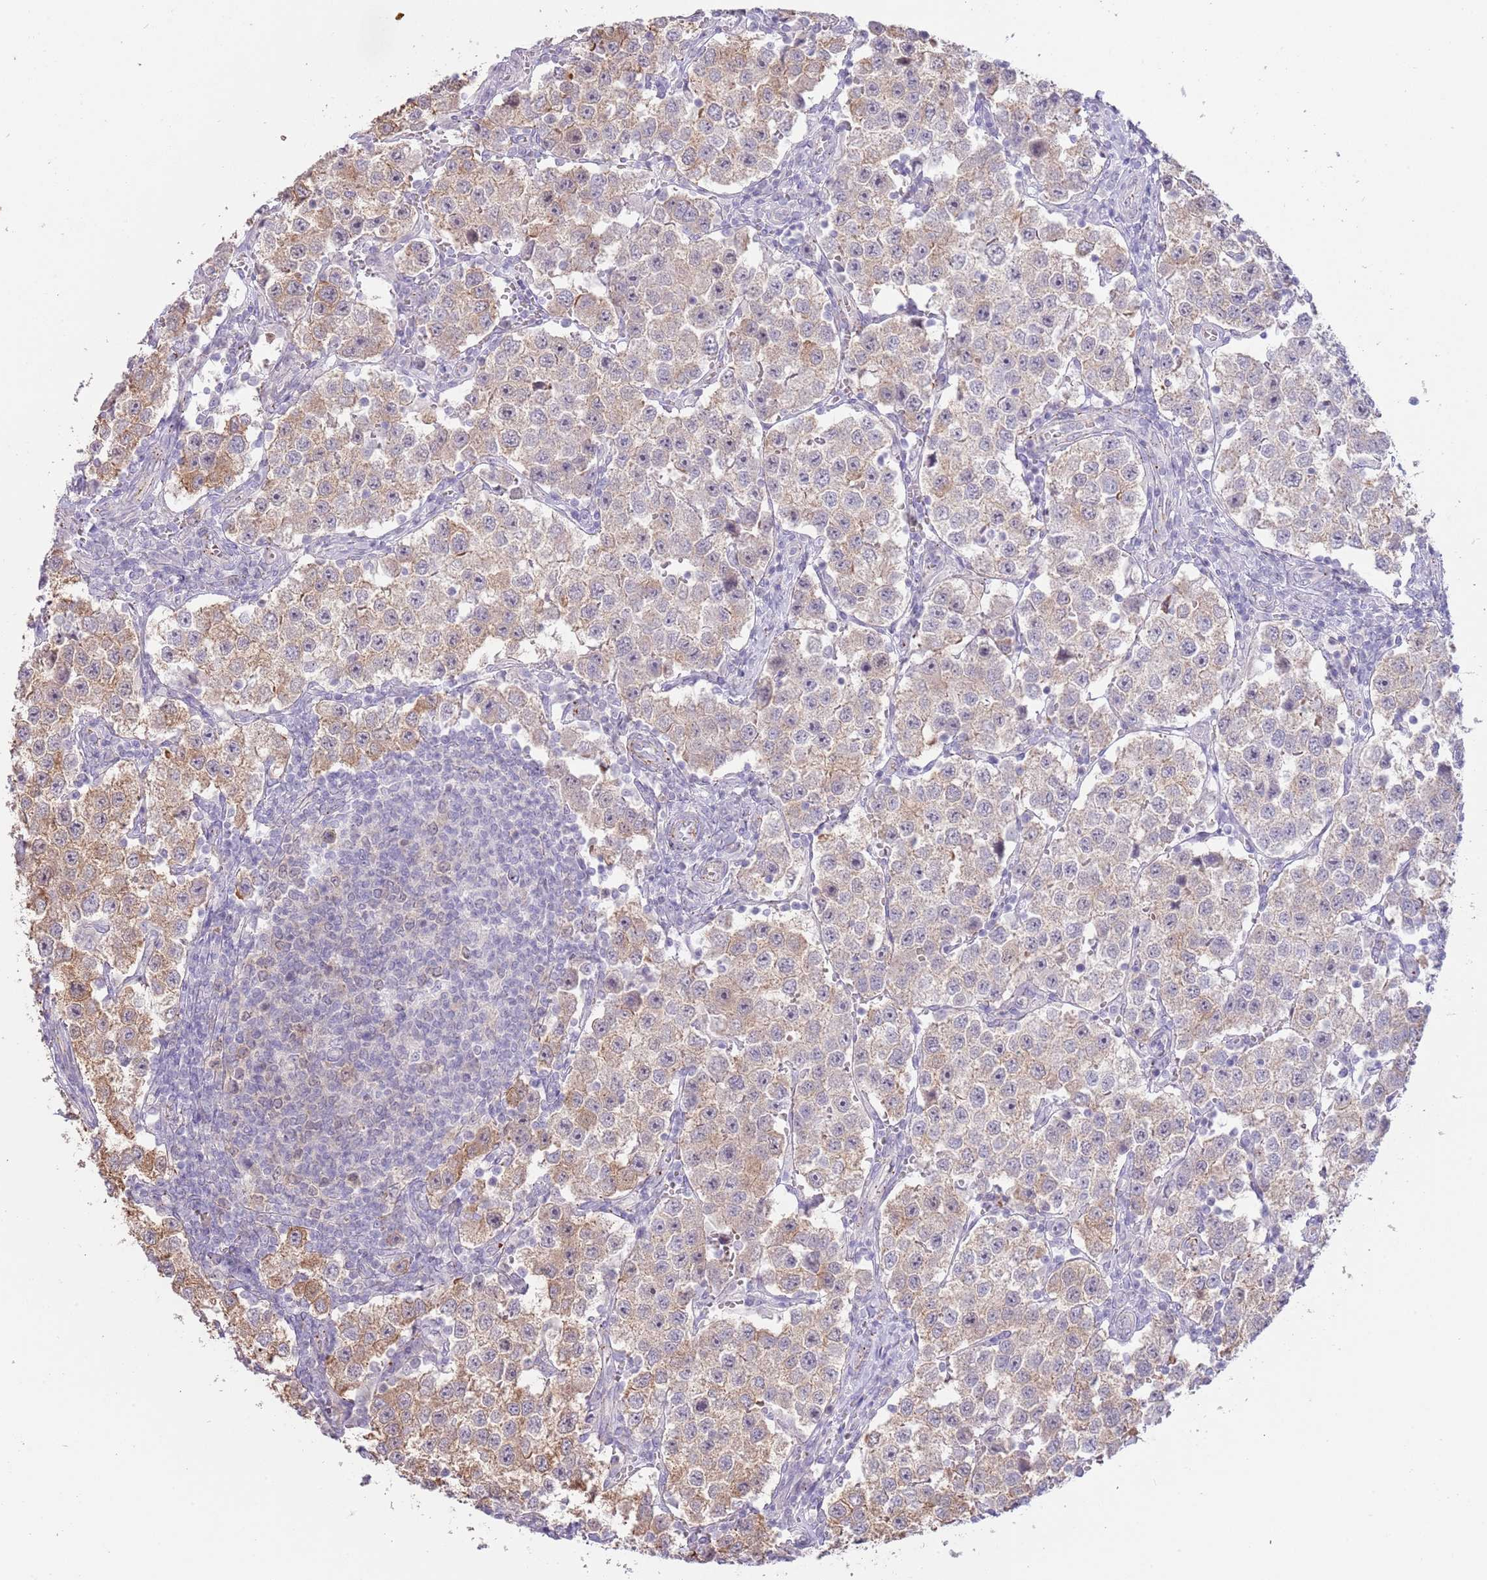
{"staining": {"intensity": "moderate", "quantity": "<25%", "location": "cytoplasmic/membranous"}, "tissue": "testis cancer", "cell_type": "Tumor cells", "image_type": "cancer", "snomed": [{"axis": "morphology", "description": "Seminoma, NOS"}, {"axis": "topography", "description": "Testis"}], "caption": "The micrograph demonstrates staining of testis cancer, revealing moderate cytoplasmic/membranous protein staining (brown color) within tumor cells. (brown staining indicates protein expression, while blue staining denotes nuclei).", "gene": "LDHD", "patient": {"sex": "male", "age": 37}}